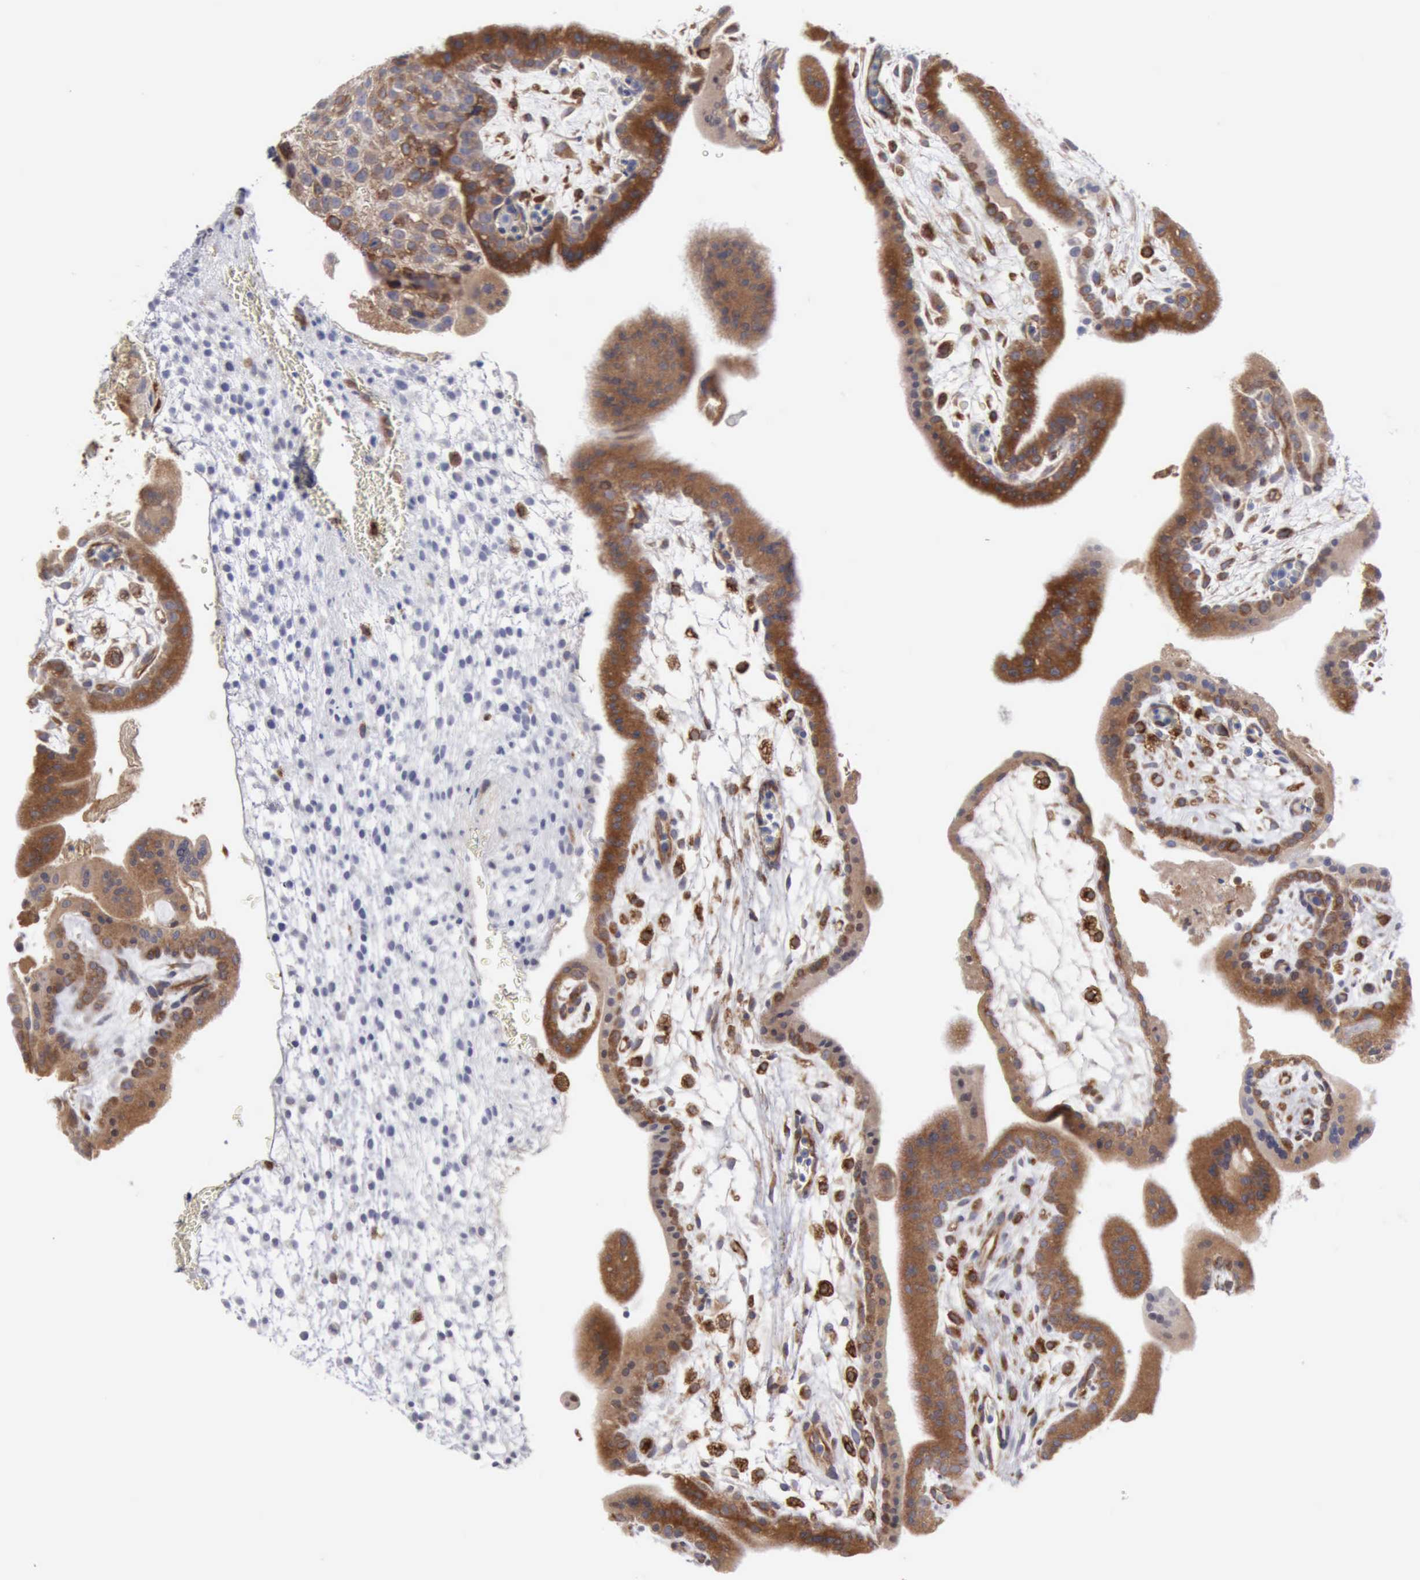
{"staining": {"intensity": "strong", "quantity": ">75%", "location": "cytoplasmic/membranous"}, "tissue": "placenta", "cell_type": "Decidual cells", "image_type": "normal", "snomed": [{"axis": "morphology", "description": "Normal tissue, NOS"}, {"axis": "topography", "description": "Placenta"}], "caption": "Protein staining of benign placenta exhibits strong cytoplasmic/membranous expression in about >75% of decidual cells.", "gene": "APOL2", "patient": {"sex": "female", "age": 35}}